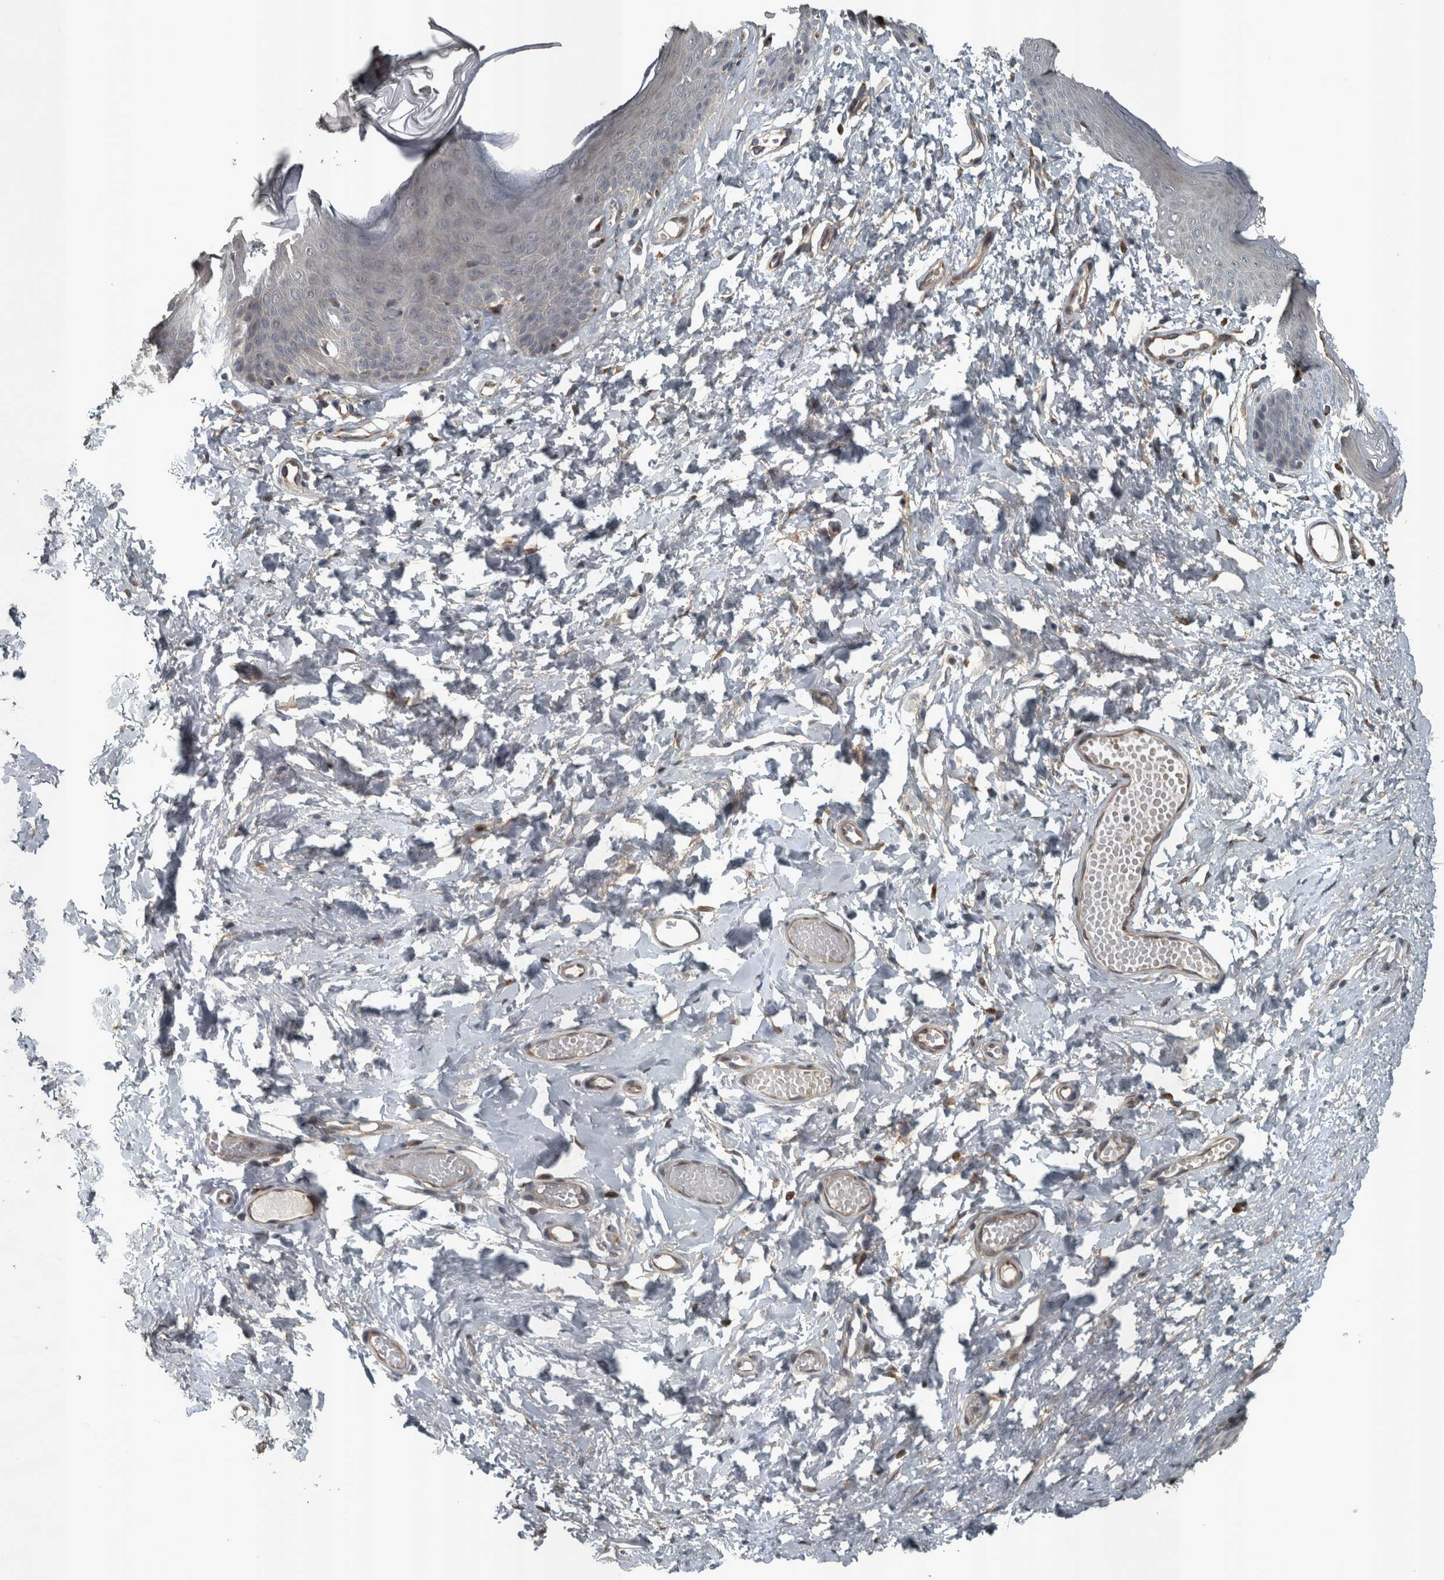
{"staining": {"intensity": "weak", "quantity": "<25%", "location": "cytoplasmic/membranous,nuclear"}, "tissue": "skin", "cell_type": "Epidermal cells", "image_type": "normal", "snomed": [{"axis": "morphology", "description": "Normal tissue, NOS"}, {"axis": "morphology", "description": "Inflammation, NOS"}, {"axis": "topography", "description": "Vulva"}], "caption": "Protein analysis of benign skin shows no significant expression in epidermal cells. (DAB (3,3'-diaminobenzidine) immunohistochemistry (IHC) visualized using brightfield microscopy, high magnification).", "gene": "ZNF345", "patient": {"sex": "female", "age": 84}}